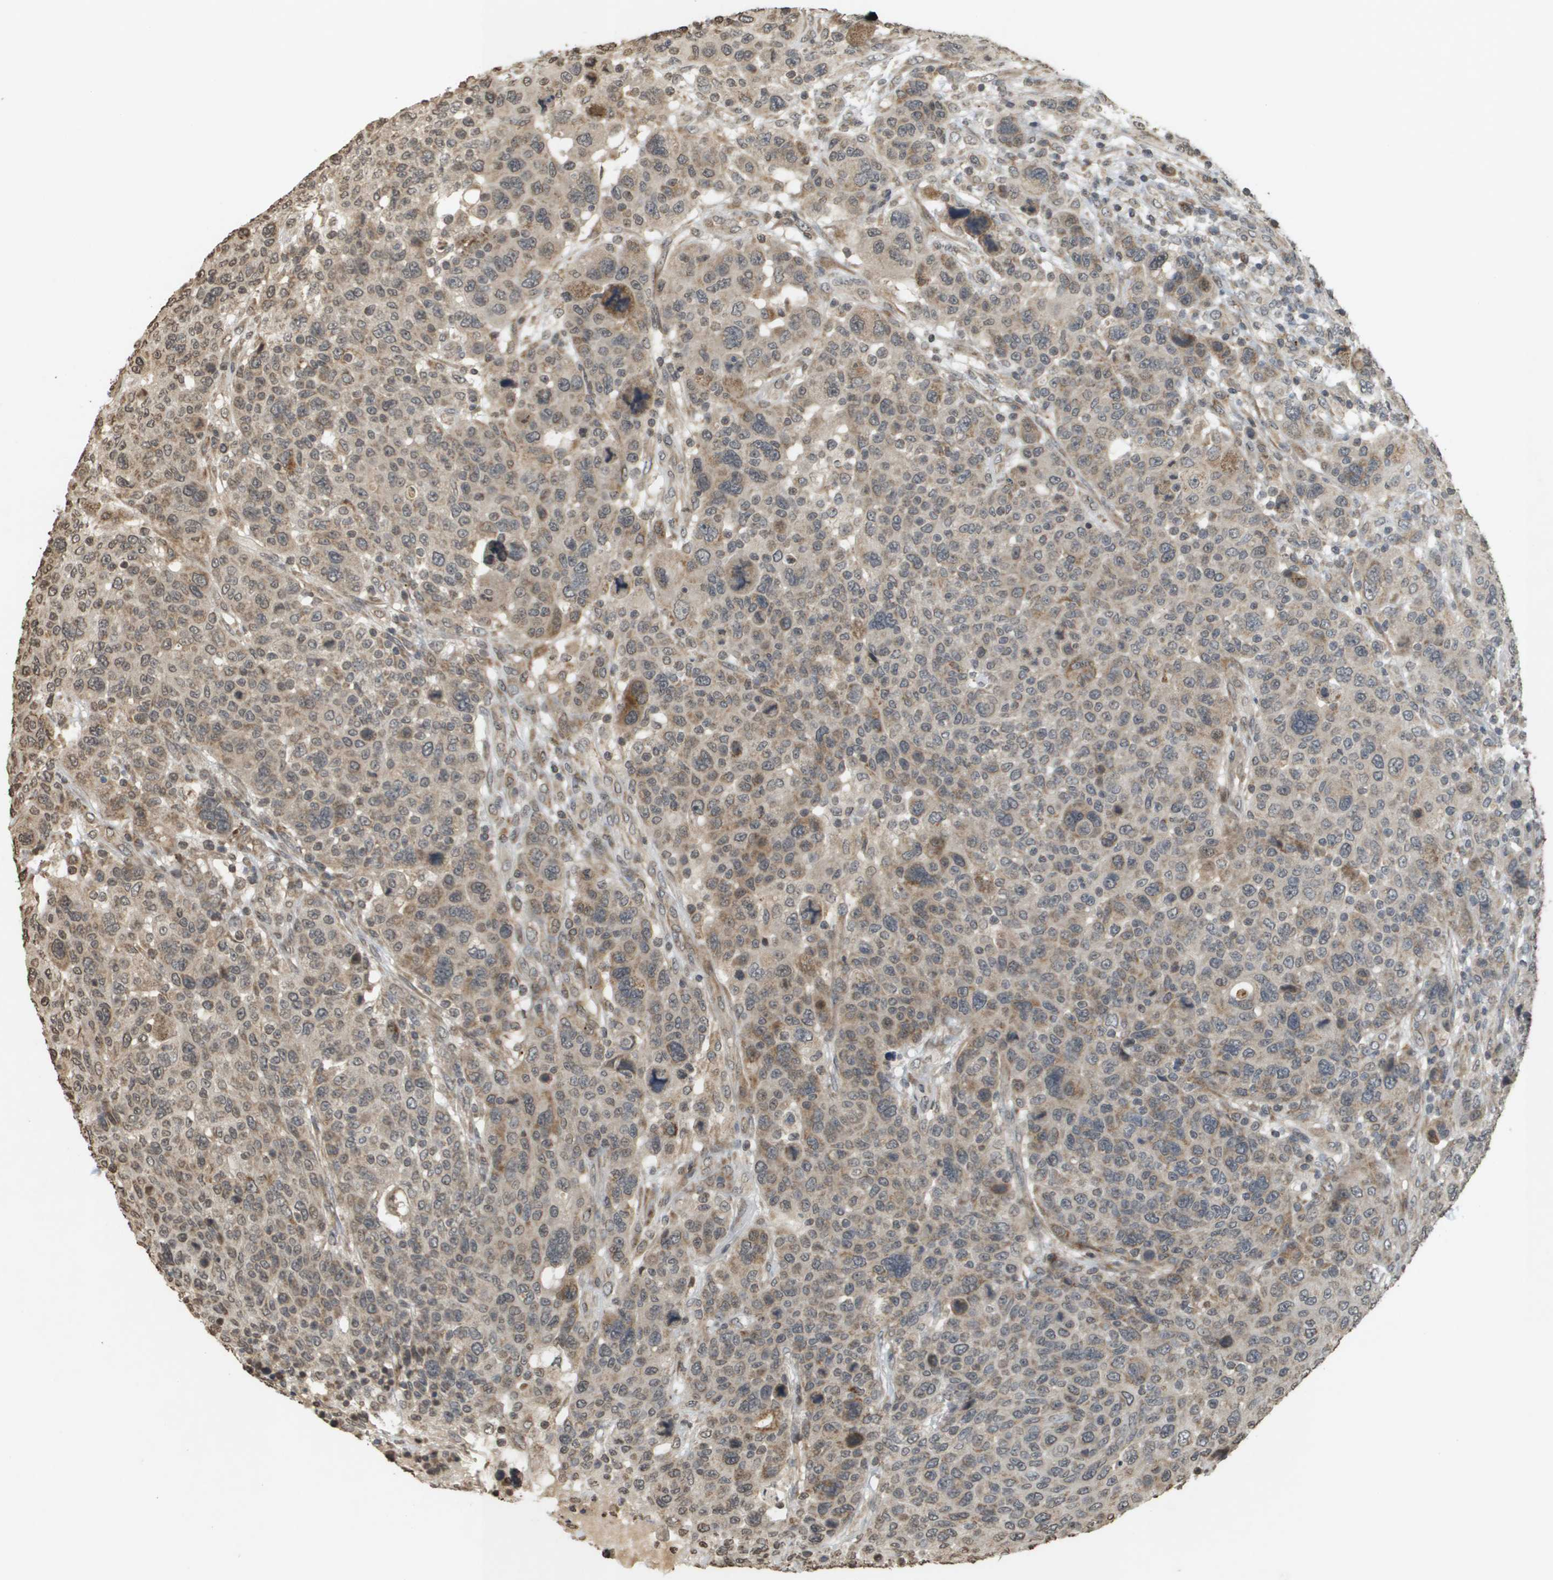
{"staining": {"intensity": "weak", "quantity": "25%-75%", "location": "cytoplasmic/membranous"}, "tissue": "breast cancer", "cell_type": "Tumor cells", "image_type": "cancer", "snomed": [{"axis": "morphology", "description": "Duct carcinoma"}, {"axis": "topography", "description": "Breast"}], "caption": "Immunohistochemical staining of human breast cancer displays low levels of weak cytoplasmic/membranous protein expression in approximately 25%-75% of tumor cells. Immunohistochemistry (ihc) stains the protein of interest in brown and the nuclei are stained blue.", "gene": "RAB21", "patient": {"sex": "female", "age": 50}}